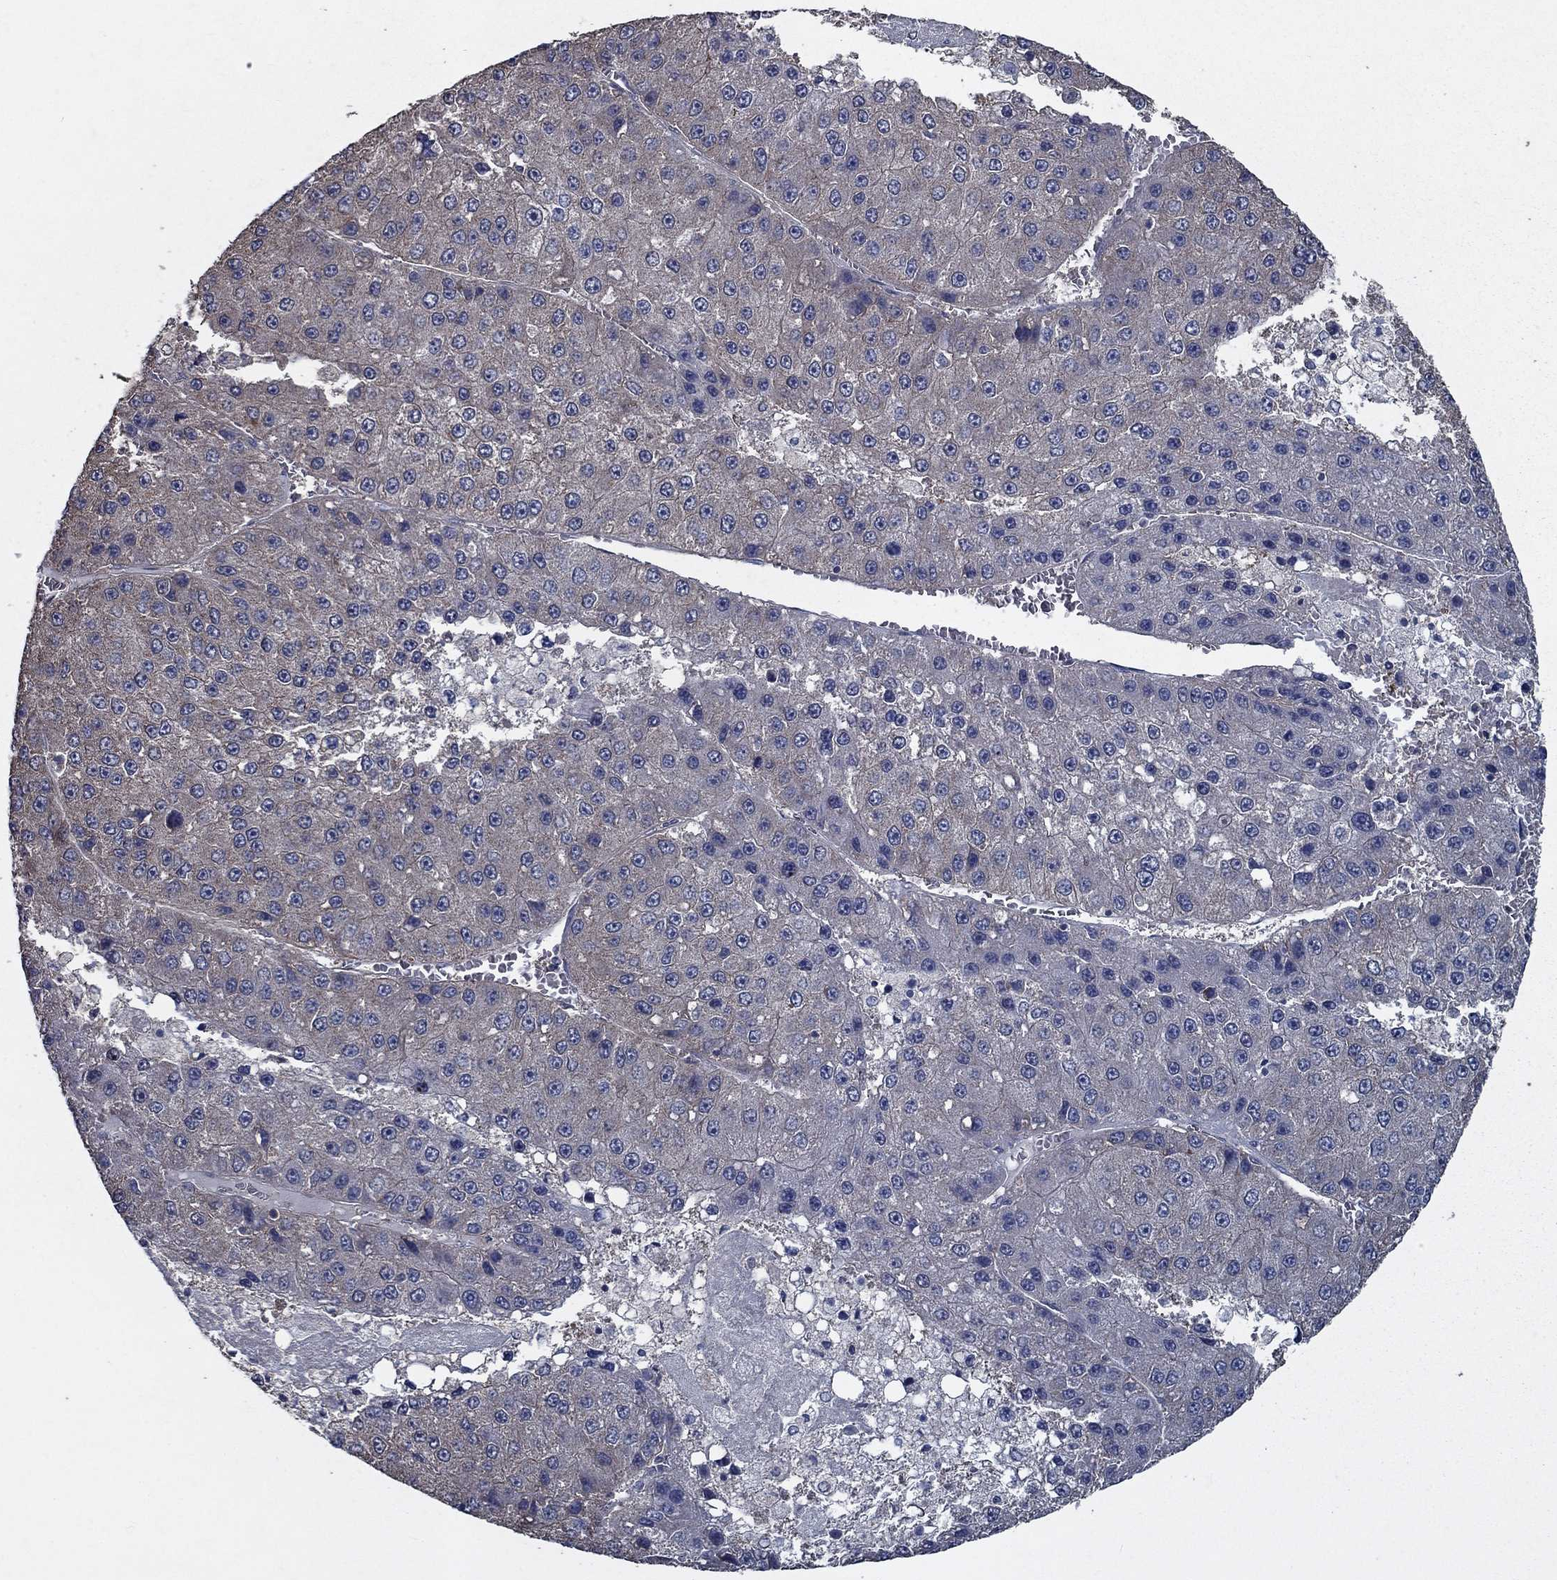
{"staining": {"intensity": "weak", "quantity": "<25%", "location": "cytoplasmic/membranous"}, "tissue": "liver cancer", "cell_type": "Tumor cells", "image_type": "cancer", "snomed": [{"axis": "morphology", "description": "Carcinoma, Hepatocellular, NOS"}, {"axis": "topography", "description": "Liver"}], "caption": "DAB (3,3'-diaminobenzidine) immunohistochemical staining of hepatocellular carcinoma (liver) exhibits no significant expression in tumor cells.", "gene": "SLC44A1", "patient": {"sex": "female", "age": 73}}